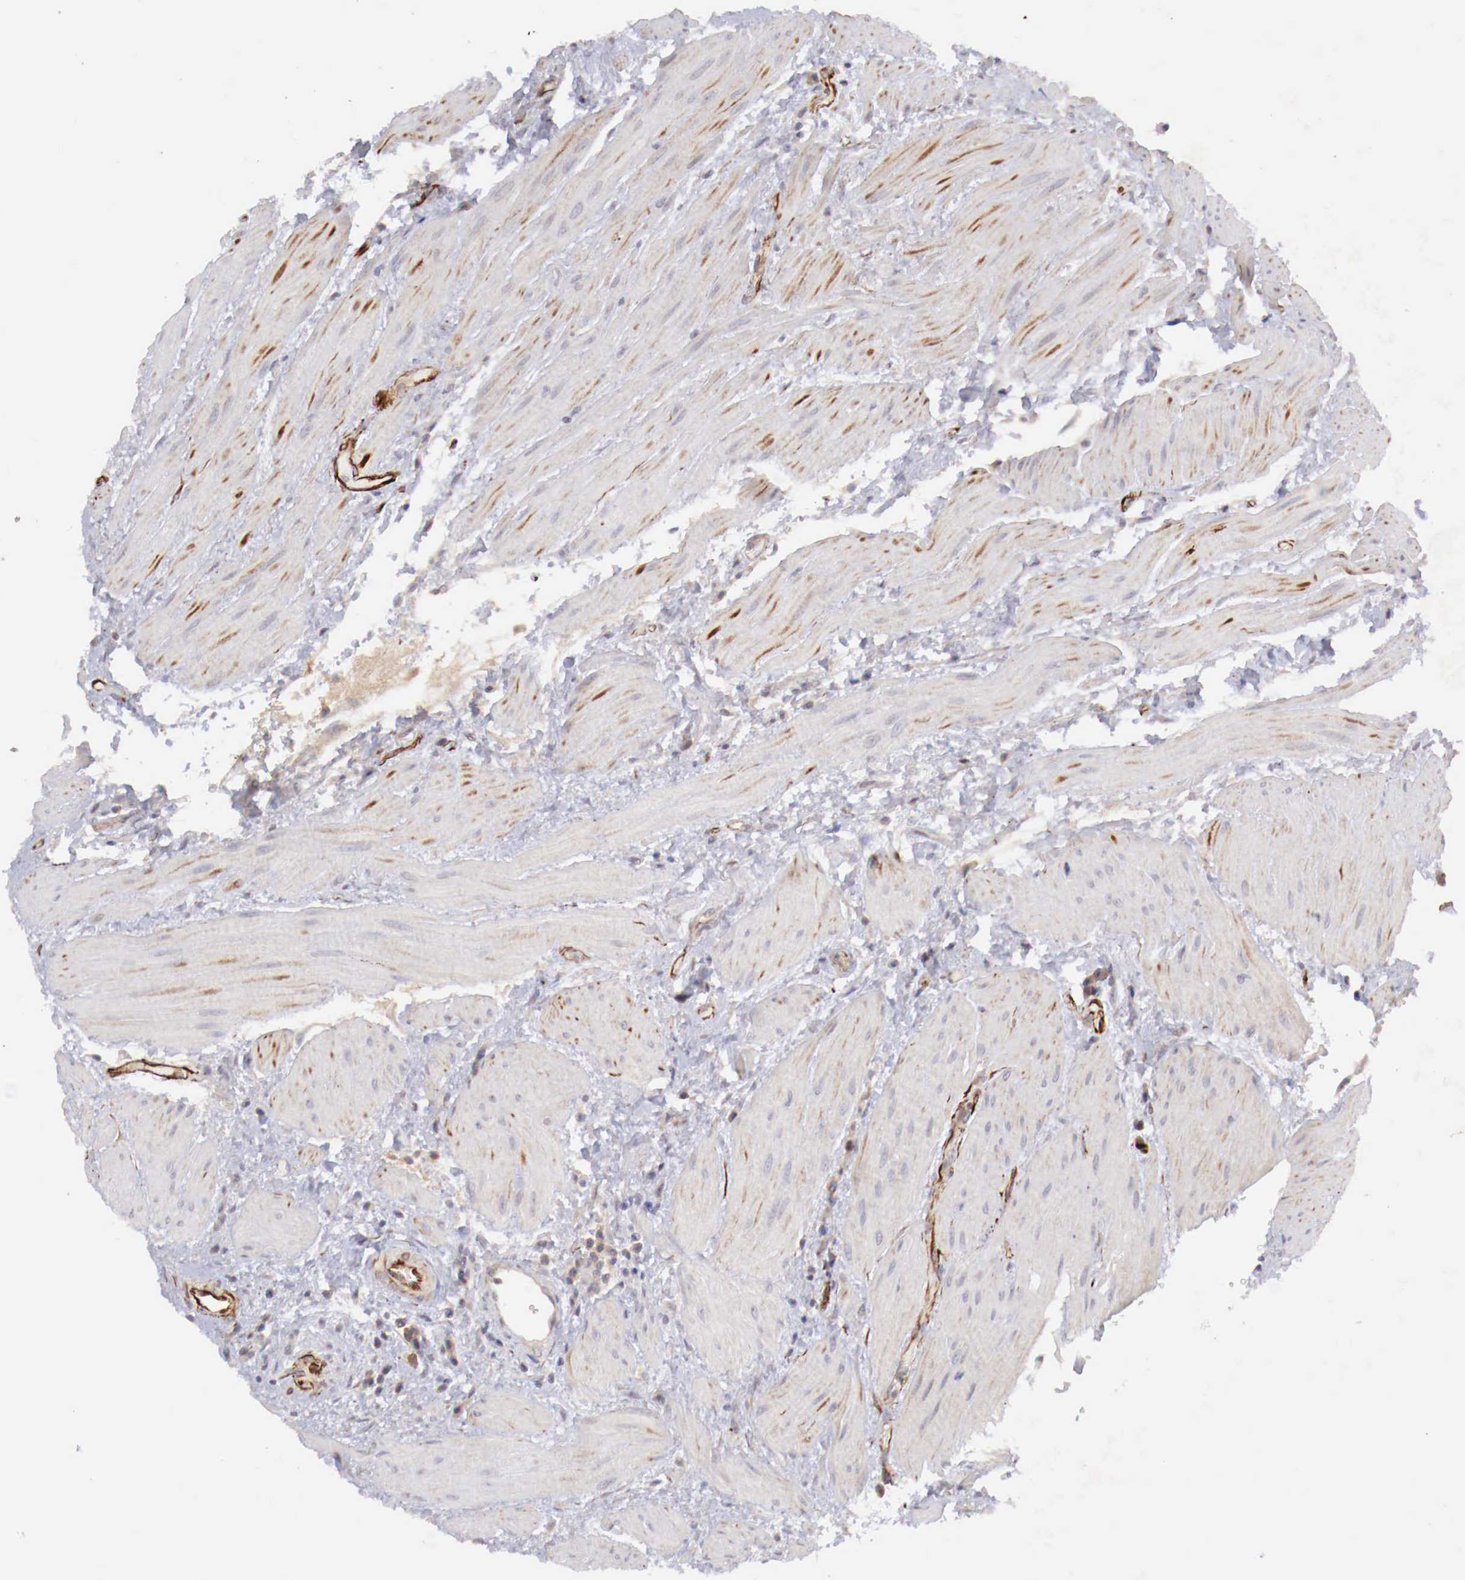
{"staining": {"intensity": "weak", "quantity": ">75%", "location": "cytoplasmic/membranous"}, "tissue": "urinary bladder", "cell_type": "Urothelial cells", "image_type": "normal", "snomed": [{"axis": "morphology", "description": "Normal tissue, NOS"}, {"axis": "topography", "description": "Urinary bladder"}], "caption": "A high-resolution image shows IHC staining of unremarkable urinary bladder, which displays weak cytoplasmic/membranous staining in approximately >75% of urothelial cells.", "gene": "WT1", "patient": {"sex": "female", "age": 84}}